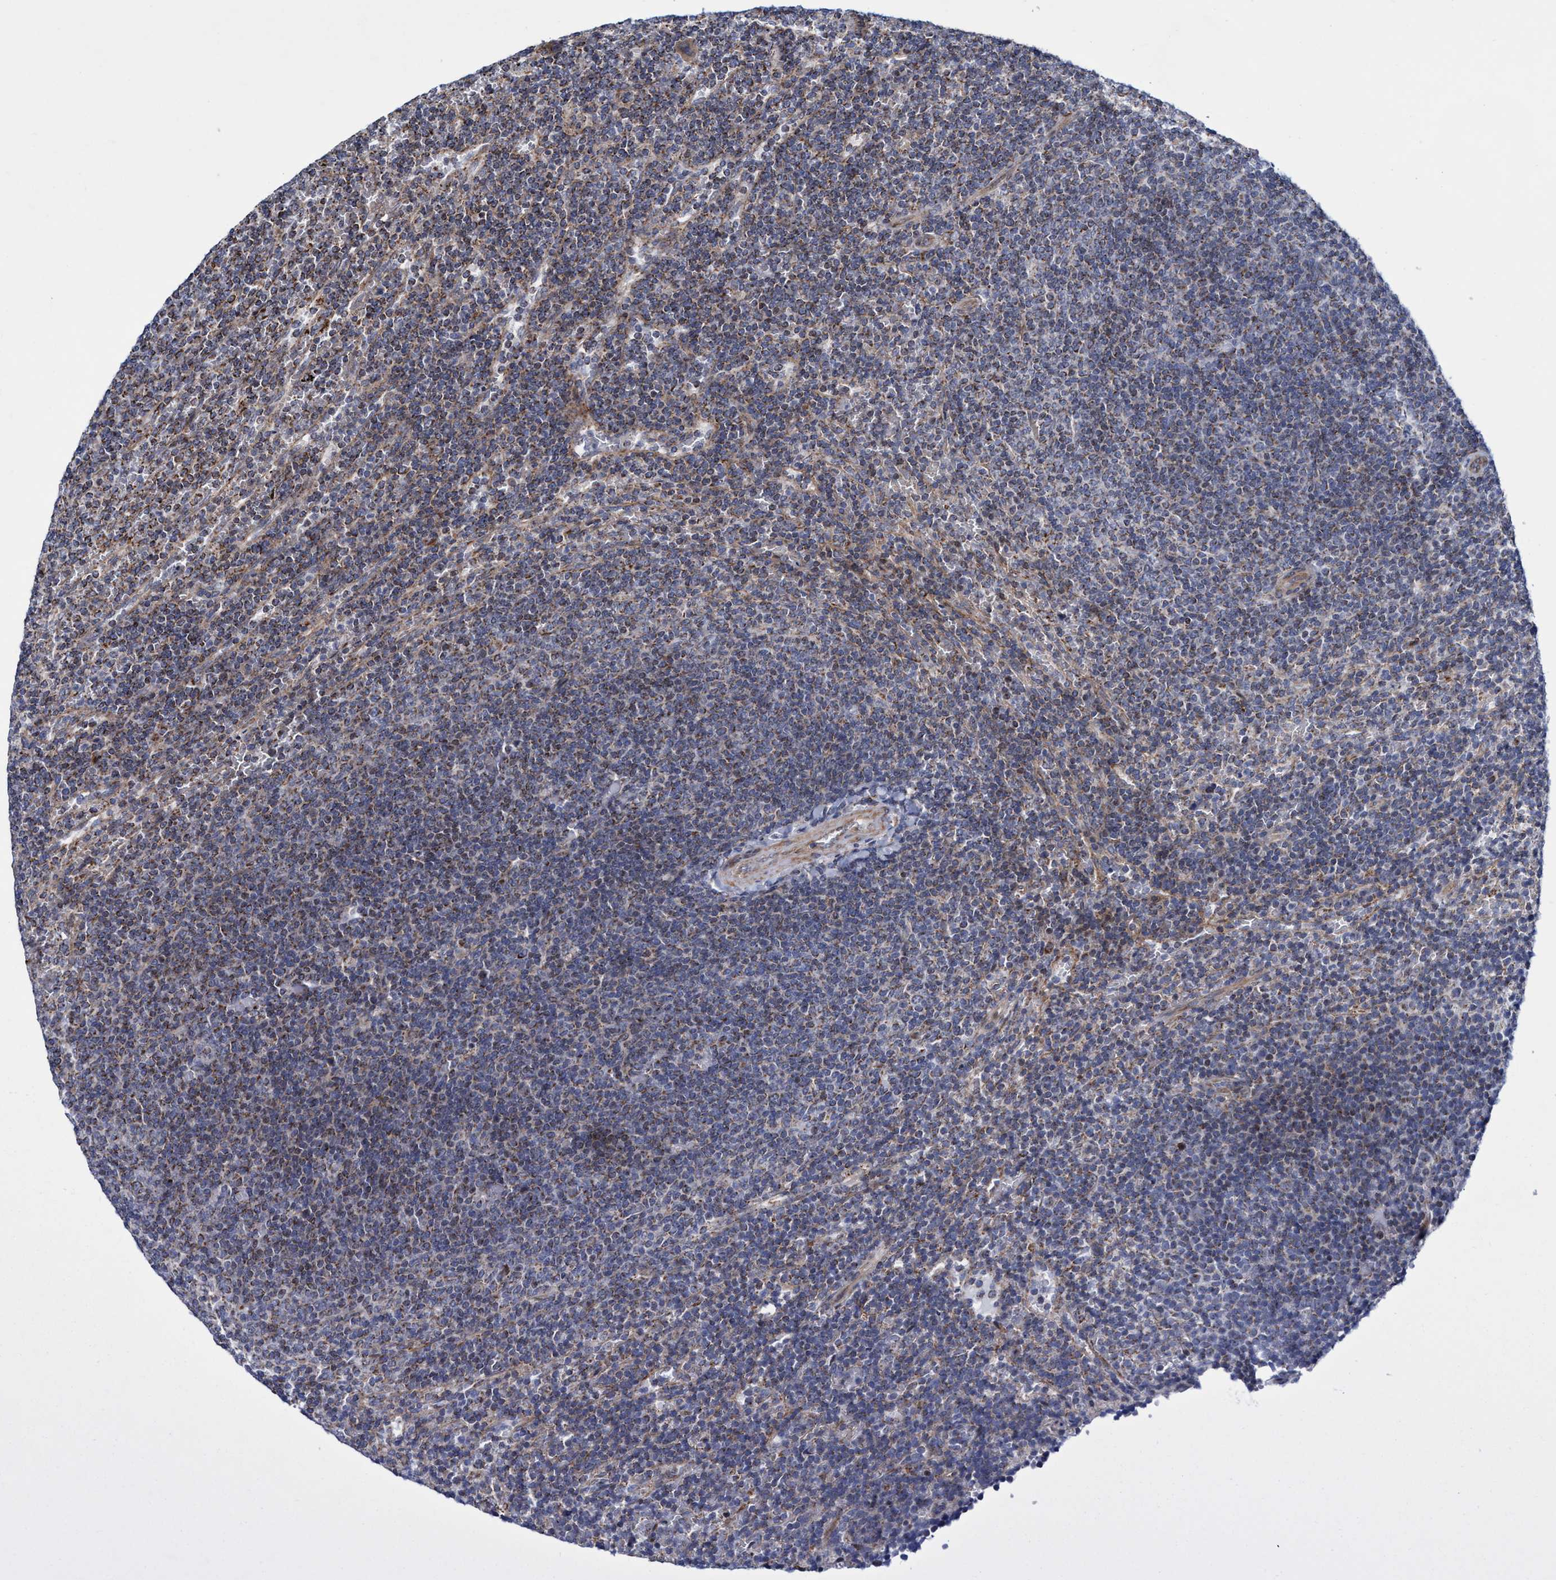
{"staining": {"intensity": "moderate", "quantity": "25%-75%", "location": "cytoplasmic/membranous"}, "tissue": "lymphoma", "cell_type": "Tumor cells", "image_type": "cancer", "snomed": [{"axis": "morphology", "description": "Malignant lymphoma, non-Hodgkin's type, Low grade"}, {"axis": "topography", "description": "Spleen"}], "caption": "DAB (3,3'-diaminobenzidine) immunohistochemical staining of lymphoma demonstrates moderate cytoplasmic/membranous protein staining in approximately 25%-75% of tumor cells.", "gene": "POLR1F", "patient": {"sex": "female", "age": 50}}